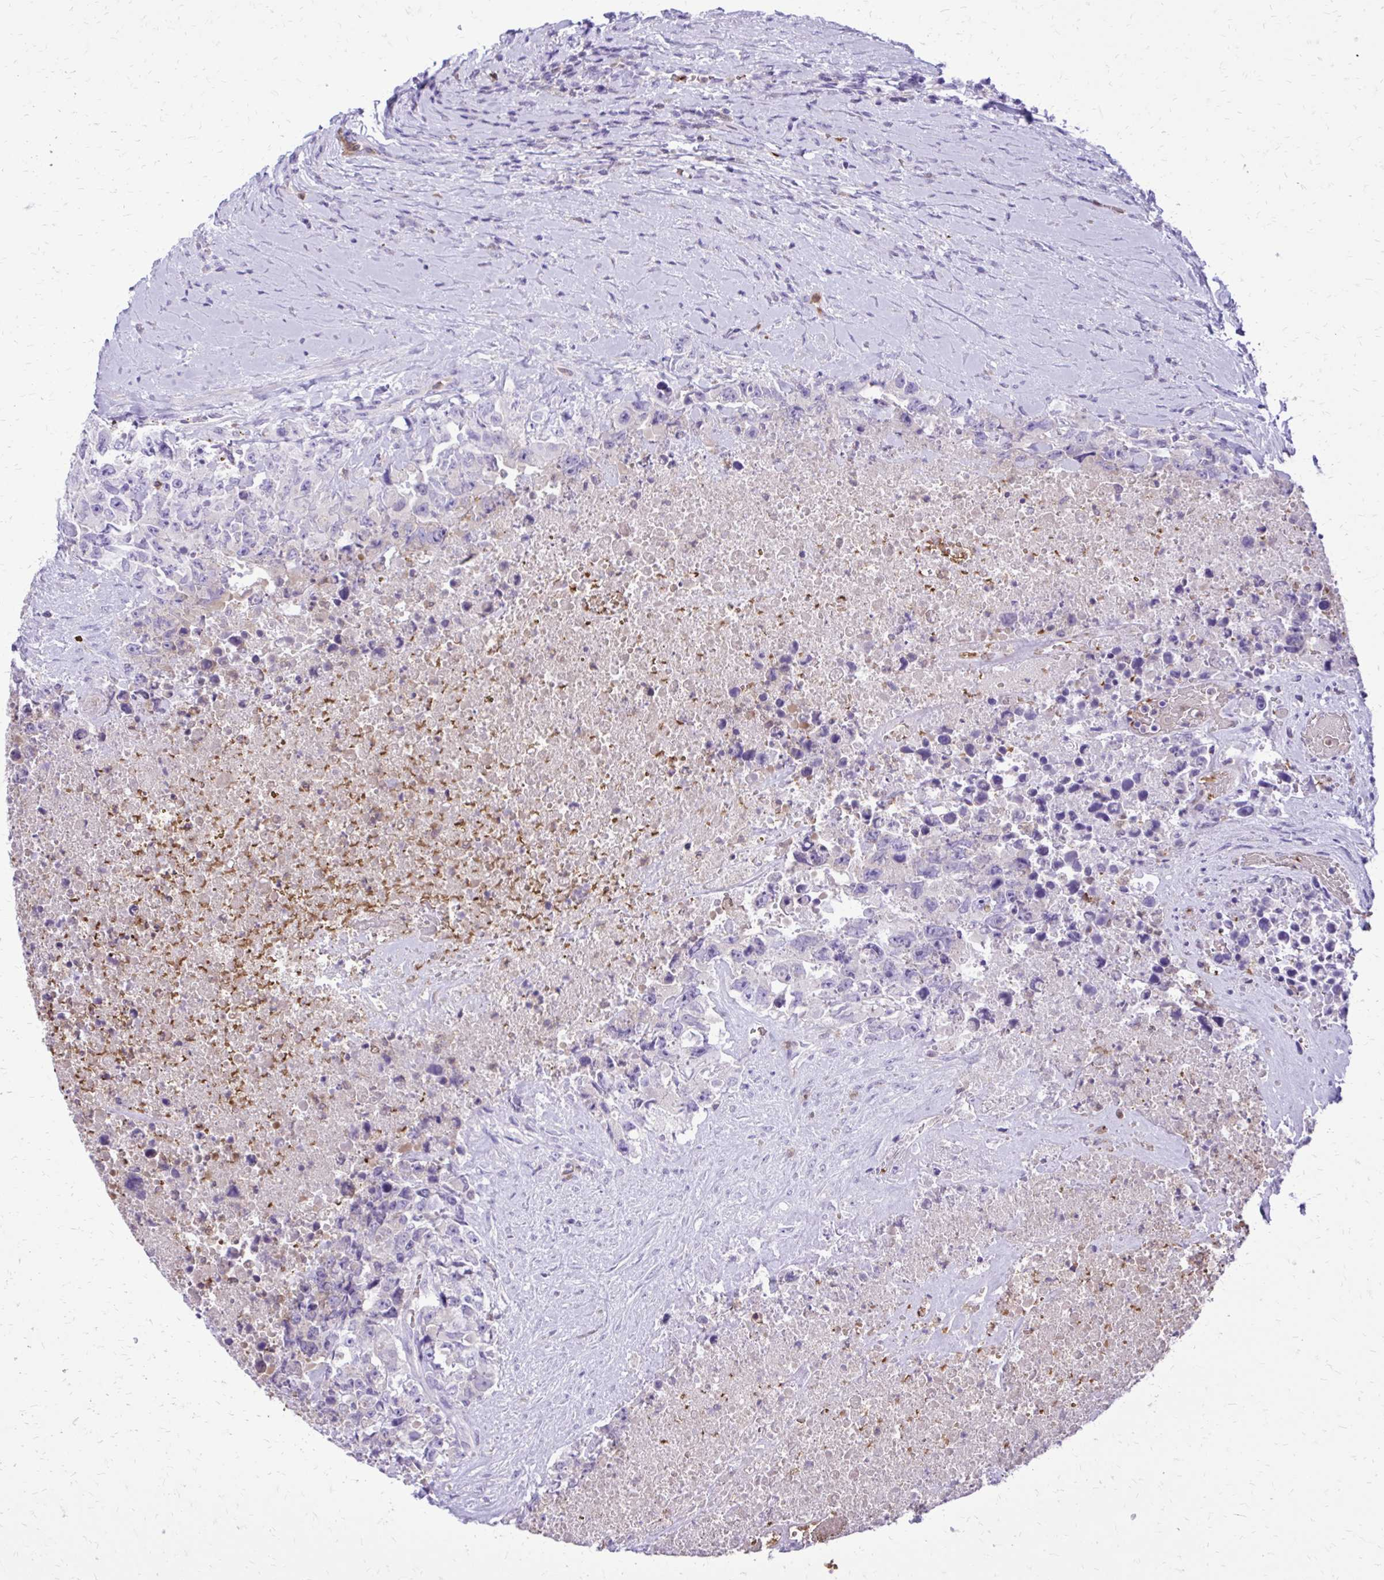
{"staining": {"intensity": "negative", "quantity": "none", "location": "none"}, "tissue": "testis cancer", "cell_type": "Tumor cells", "image_type": "cancer", "snomed": [{"axis": "morphology", "description": "Carcinoma, Embryonal, NOS"}, {"axis": "topography", "description": "Testis"}], "caption": "Tumor cells show no significant positivity in embryonal carcinoma (testis).", "gene": "CAT", "patient": {"sex": "male", "age": 24}}